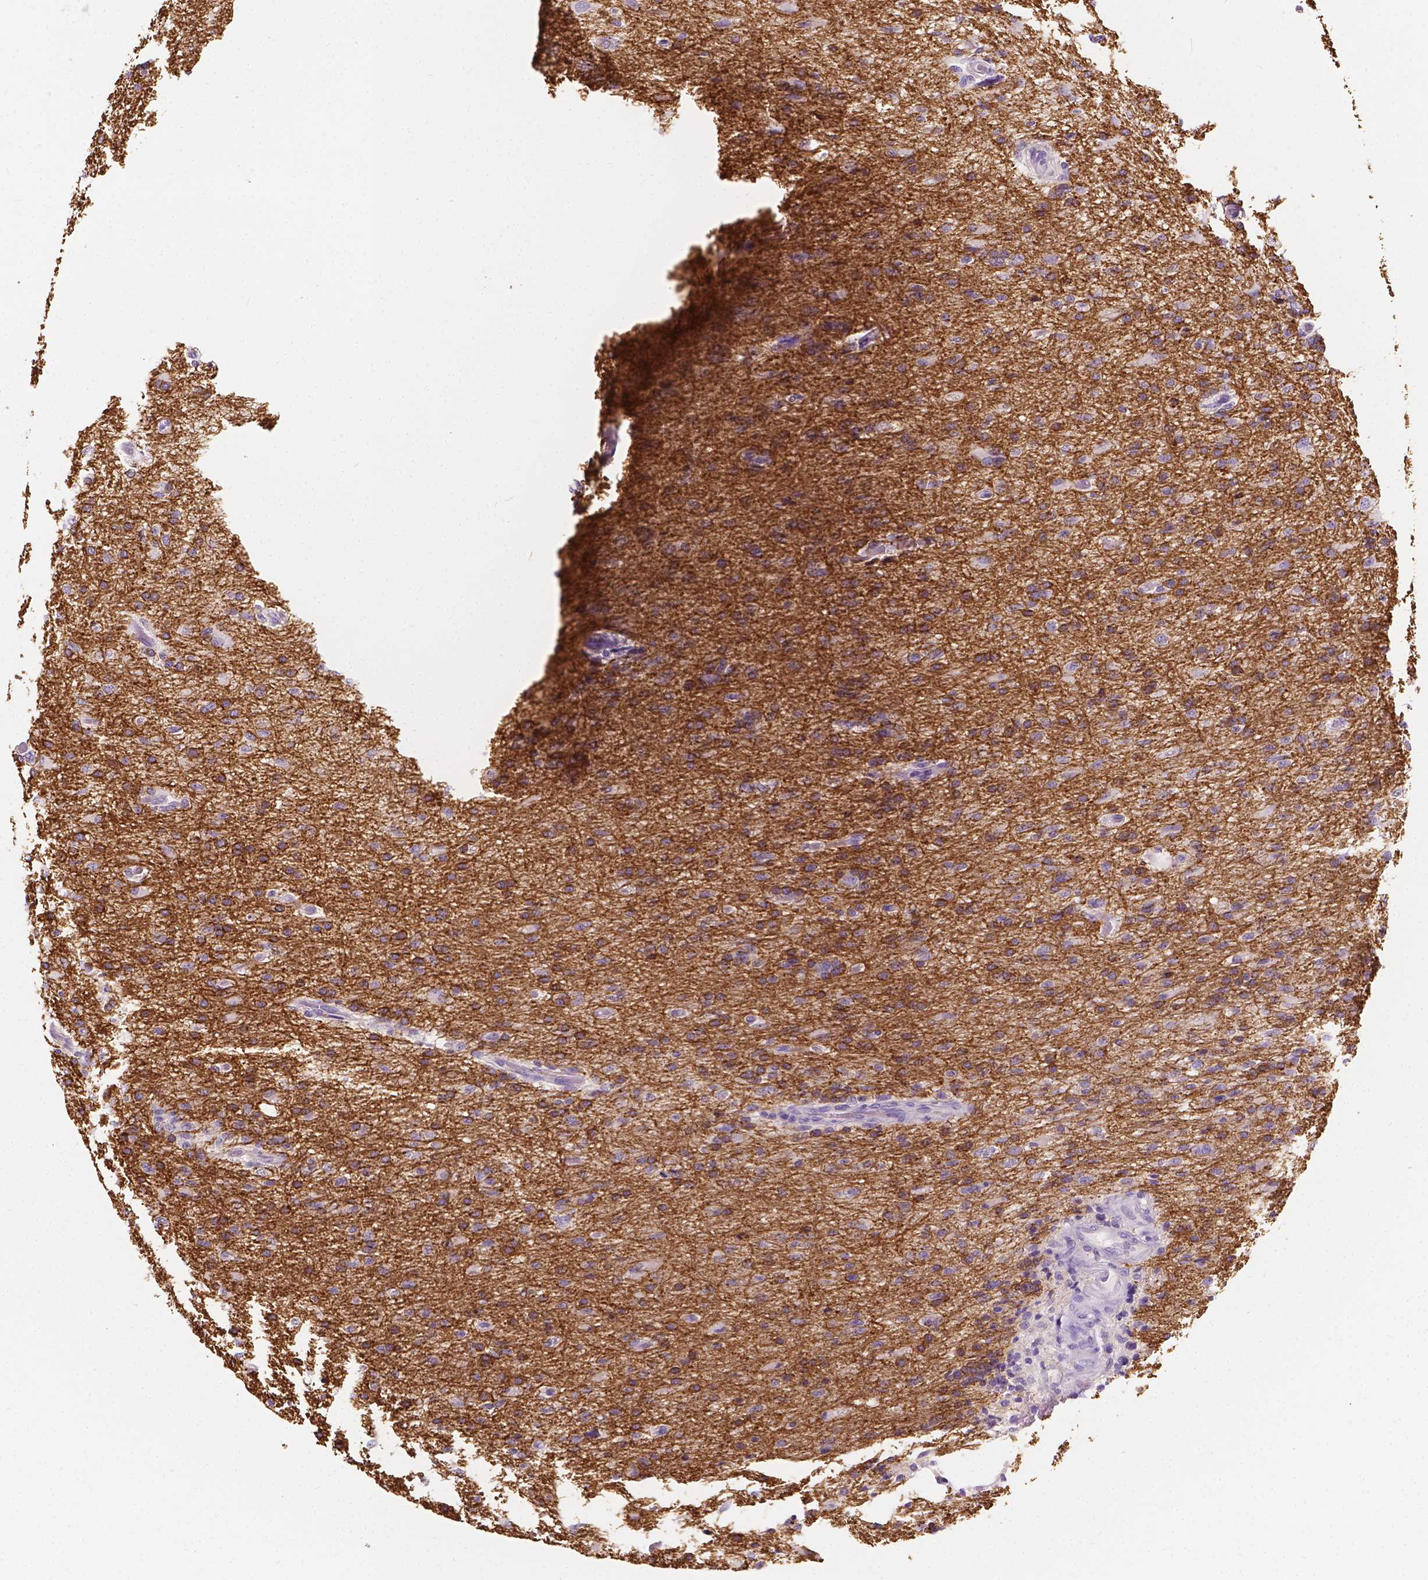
{"staining": {"intensity": "strong", "quantity": ">75%", "location": "cytoplasmic/membranous"}, "tissue": "glioma", "cell_type": "Tumor cells", "image_type": "cancer", "snomed": [{"axis": "morphology", "description": "Glioma, malignant, High grade"}, {"axis": "topography", "description": "Brain"}], "caption": "IHC photomicrograph of neoplastic tissue: human glioma stained using immunohistochemistry (IHC) reveals high levels of strong protein expression localized specifically in the cytoplasmic/membranous of tumor cells, appearing as a cytoplasmic/membranous brown color.", "gene": "SIRT2", "patient": {"sex": "male", "age": 68}}